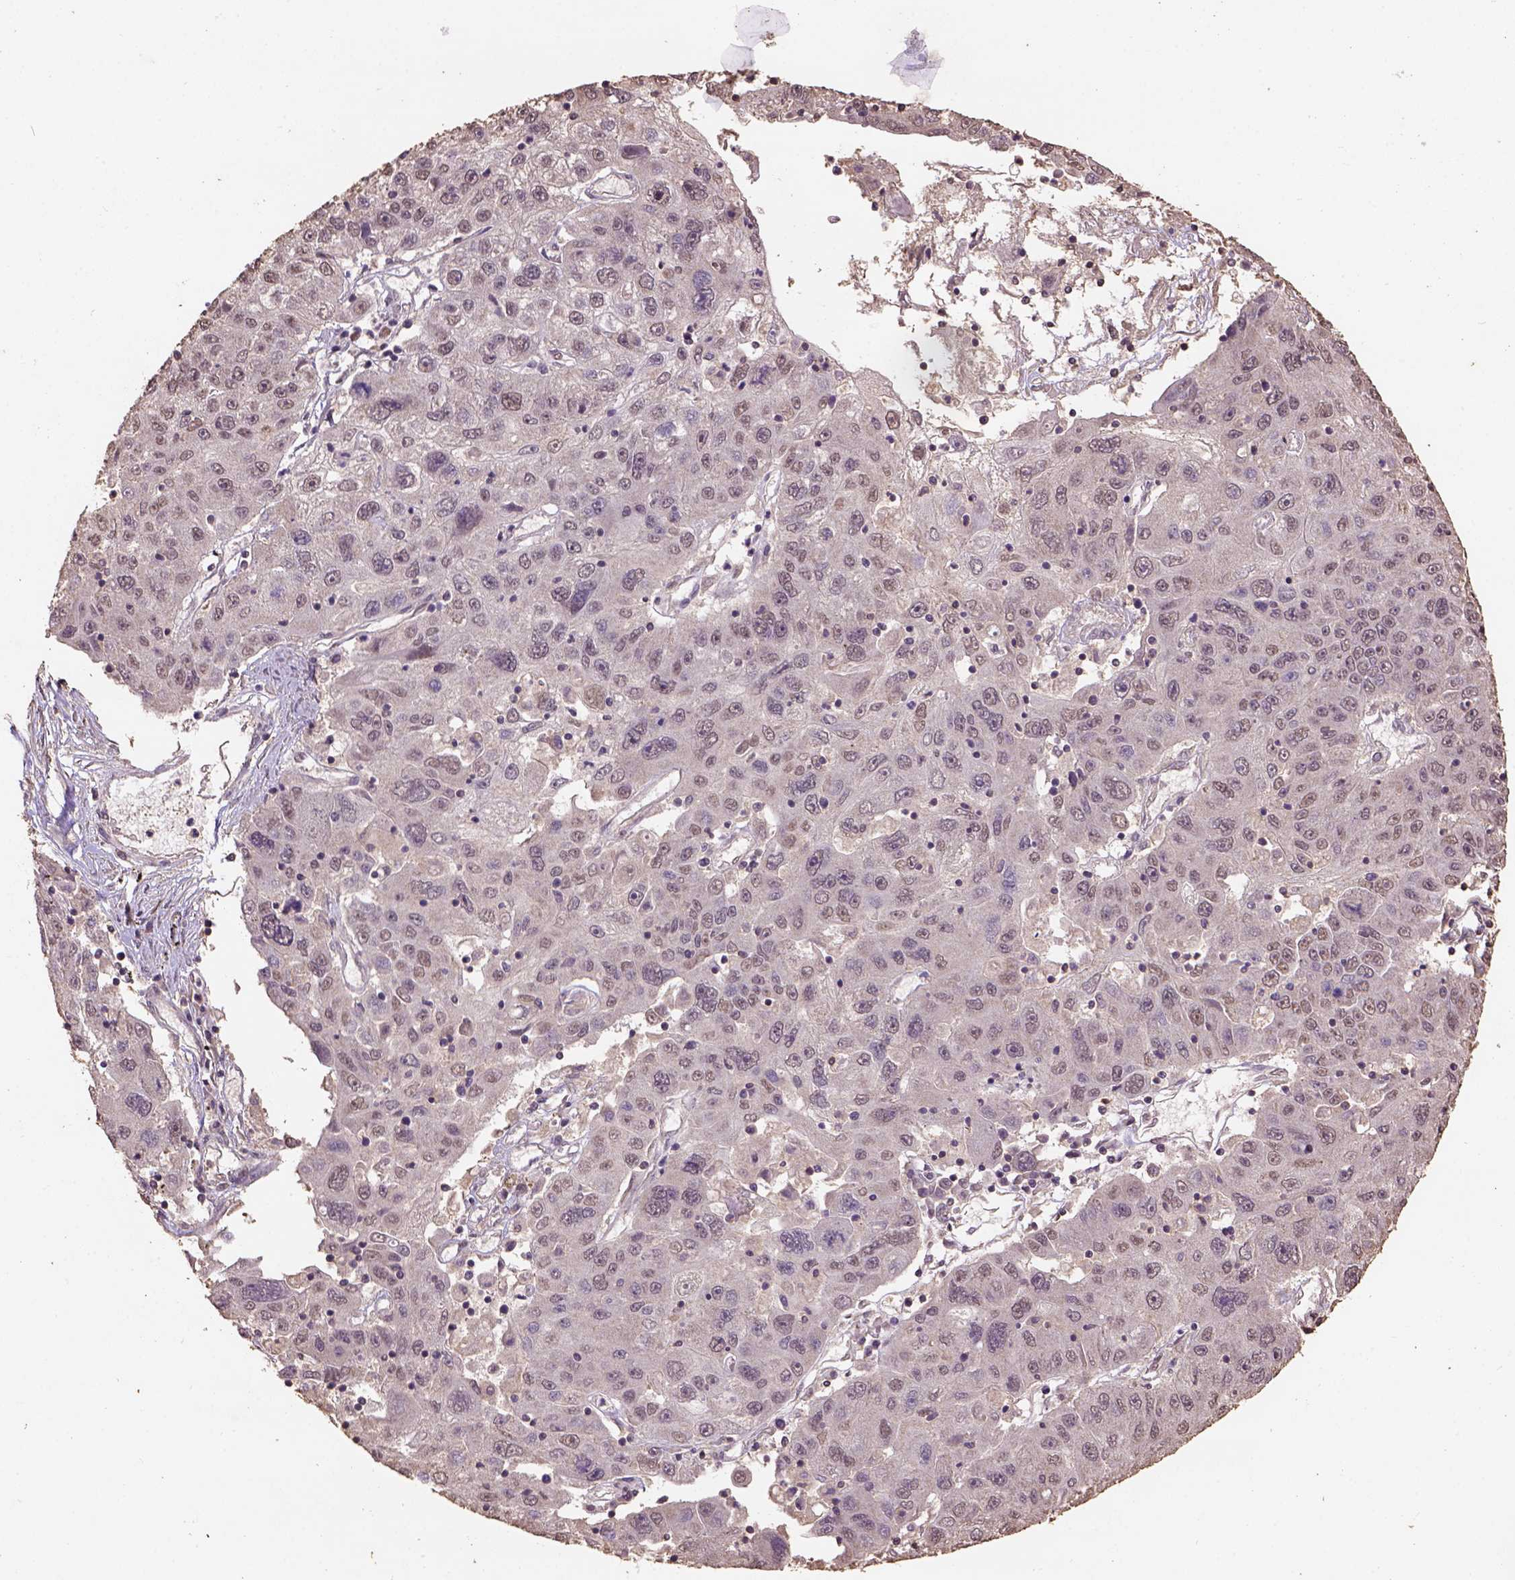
{"staining": {"intensity": "weak", "quantity": "25%-75%", "location": "nuclear"}, "tissue": "stomach cancer", "cell_type": "Tumor cells", "image_type": "cancer", "snomed": [{"axis": "morphology", "description": "Adenocarcinoma, NOS"}, {"axis": "topography", "description": "Stomach"}], "caption": "This image displays stomach cancer (adenocarcinoma) stained with immunohistochemistry (IHC) to label a protein in brown. The nuclear of tumor cells show weak positivity for the protein. Nuclei are counter-stained blue.", "gene": "CSTF2T", "patient": {"sex": "male", "age": 56}}